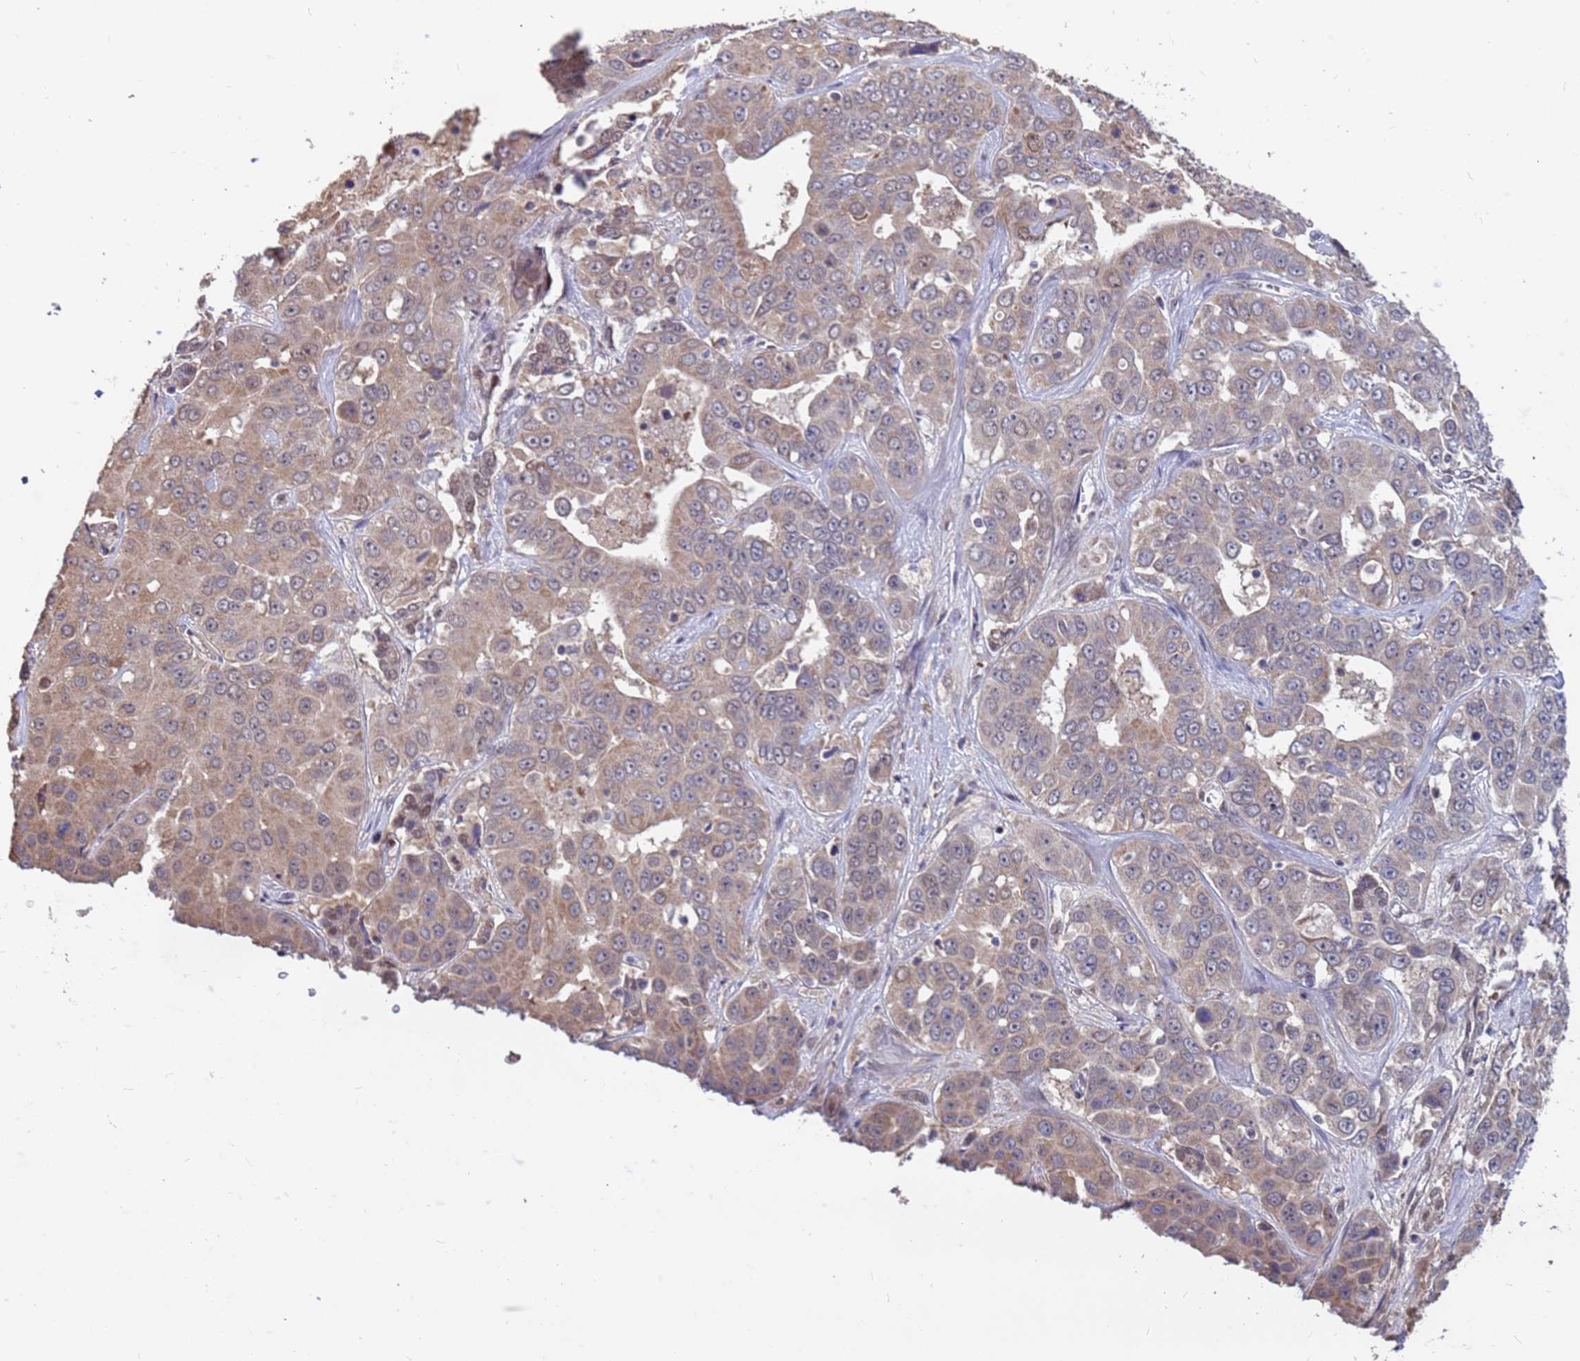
{"staining": {"intensity": "weak", "quantity": "25%-75%", "location": "cytoplasmic/membranous"}, "tissue": "liver cancer", "cell_type": "Tumor cells", "image_type": "cancer", "snomed": [{"axis": "morphology", "description": "Cholangiocarcinoma"}, {"axis": "topography", "description": "Liver"}], "caption": "Cholangiocarcinoma (liver) was stained to show a protein in brown. There is low levels of weak cytoplasmic/membranous positivity in about 25%-75% of tumor cells. The protein of interest is shown in brown color, while the nuclei are stained blue.", "gene": "DENND2B", "patient": {"sex": "female", "age": 52}}